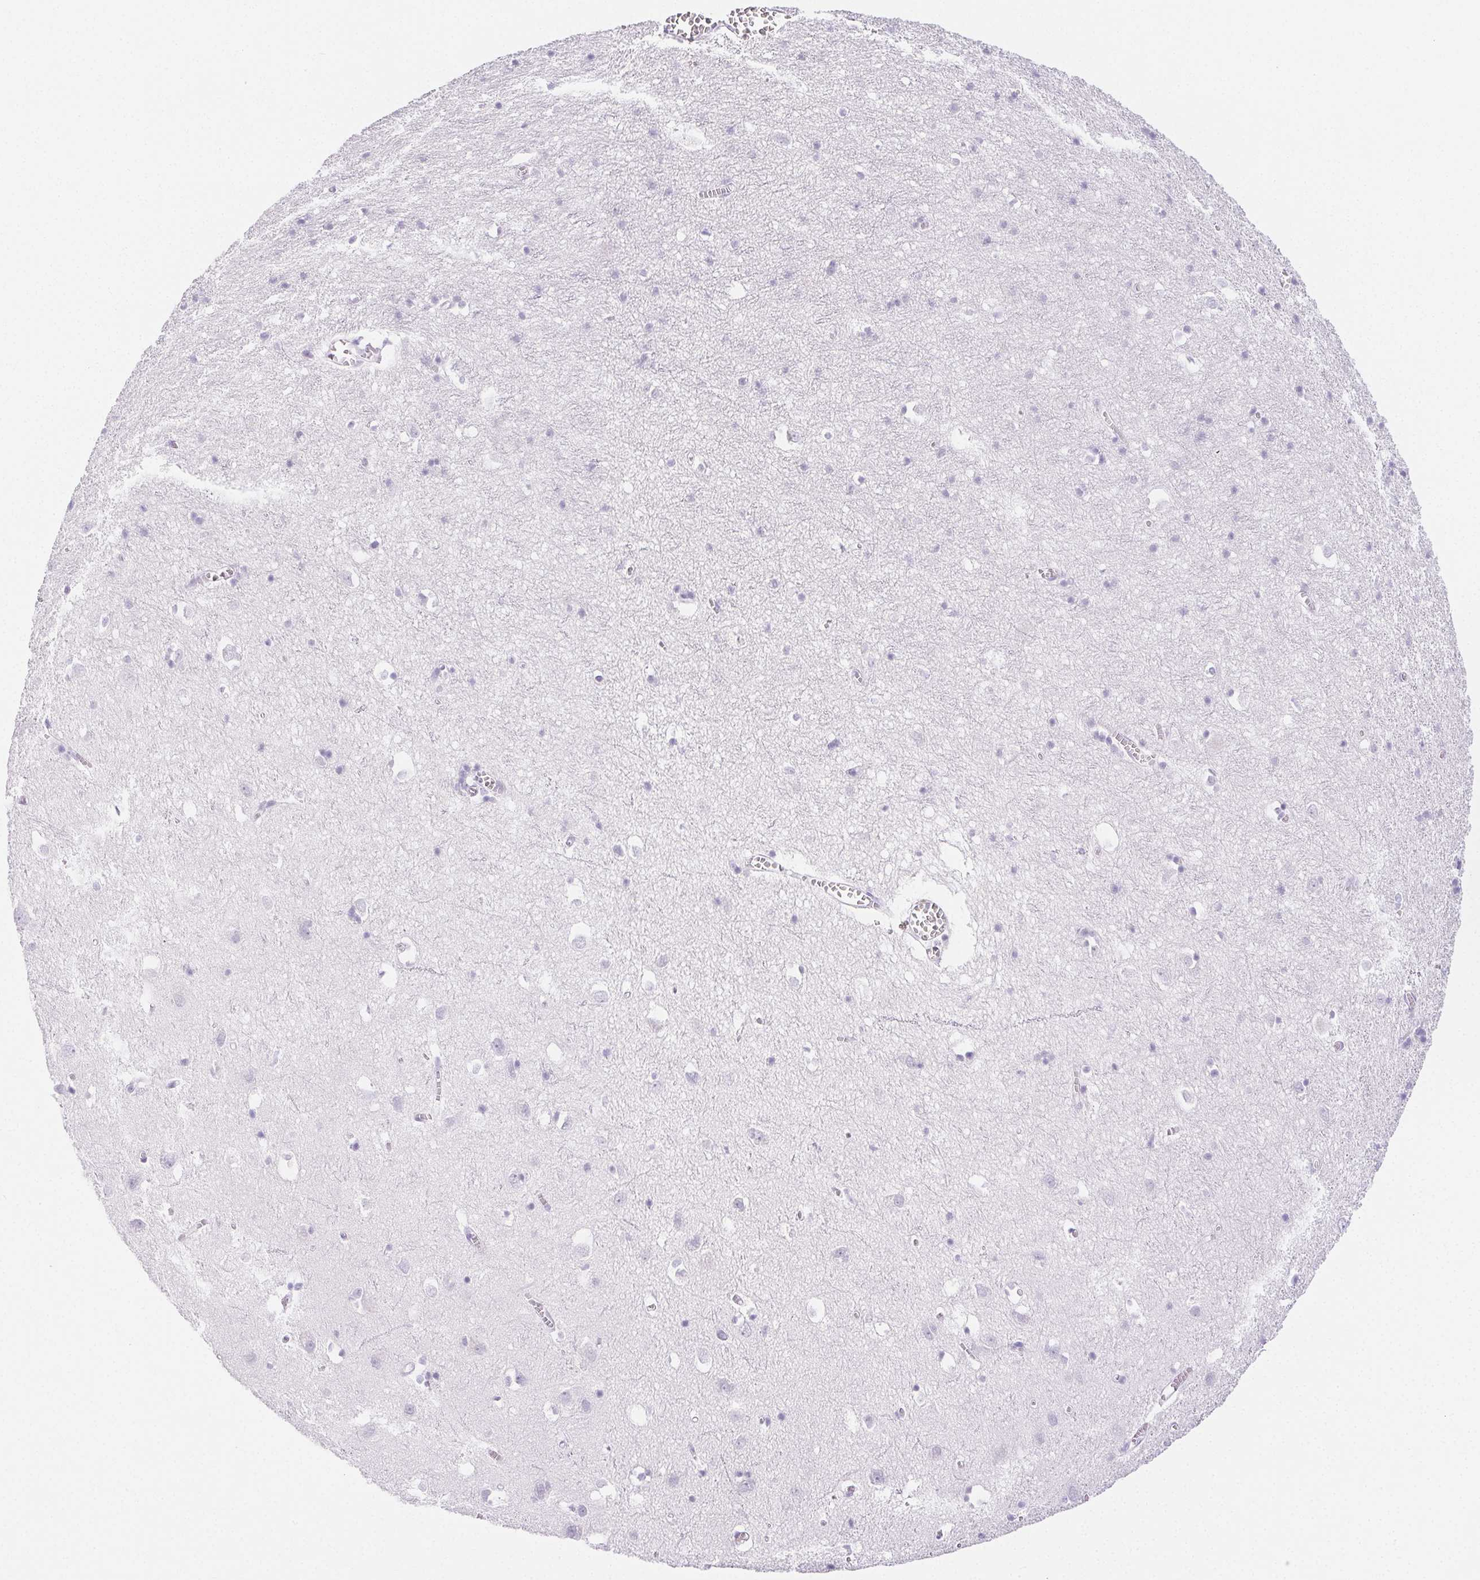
{"staining": {"intensity": "negative", "quantity": "none", "location": "none"}, "tissue": "cerebral cortex", "cell_type": "Endothelial cells", "image_type": "normal", "snomed": [{"axis": "morphology", "description": "Normal tissue, NOS"}, {"axis": "topography", "description": "Cerebral cortex"}], "caption": "An image of cerebral cortex stained for a protein reveals no brown staining in endothelial cells.", "gene": "PI3", "patient": {"sex": "male", "age": 70}}